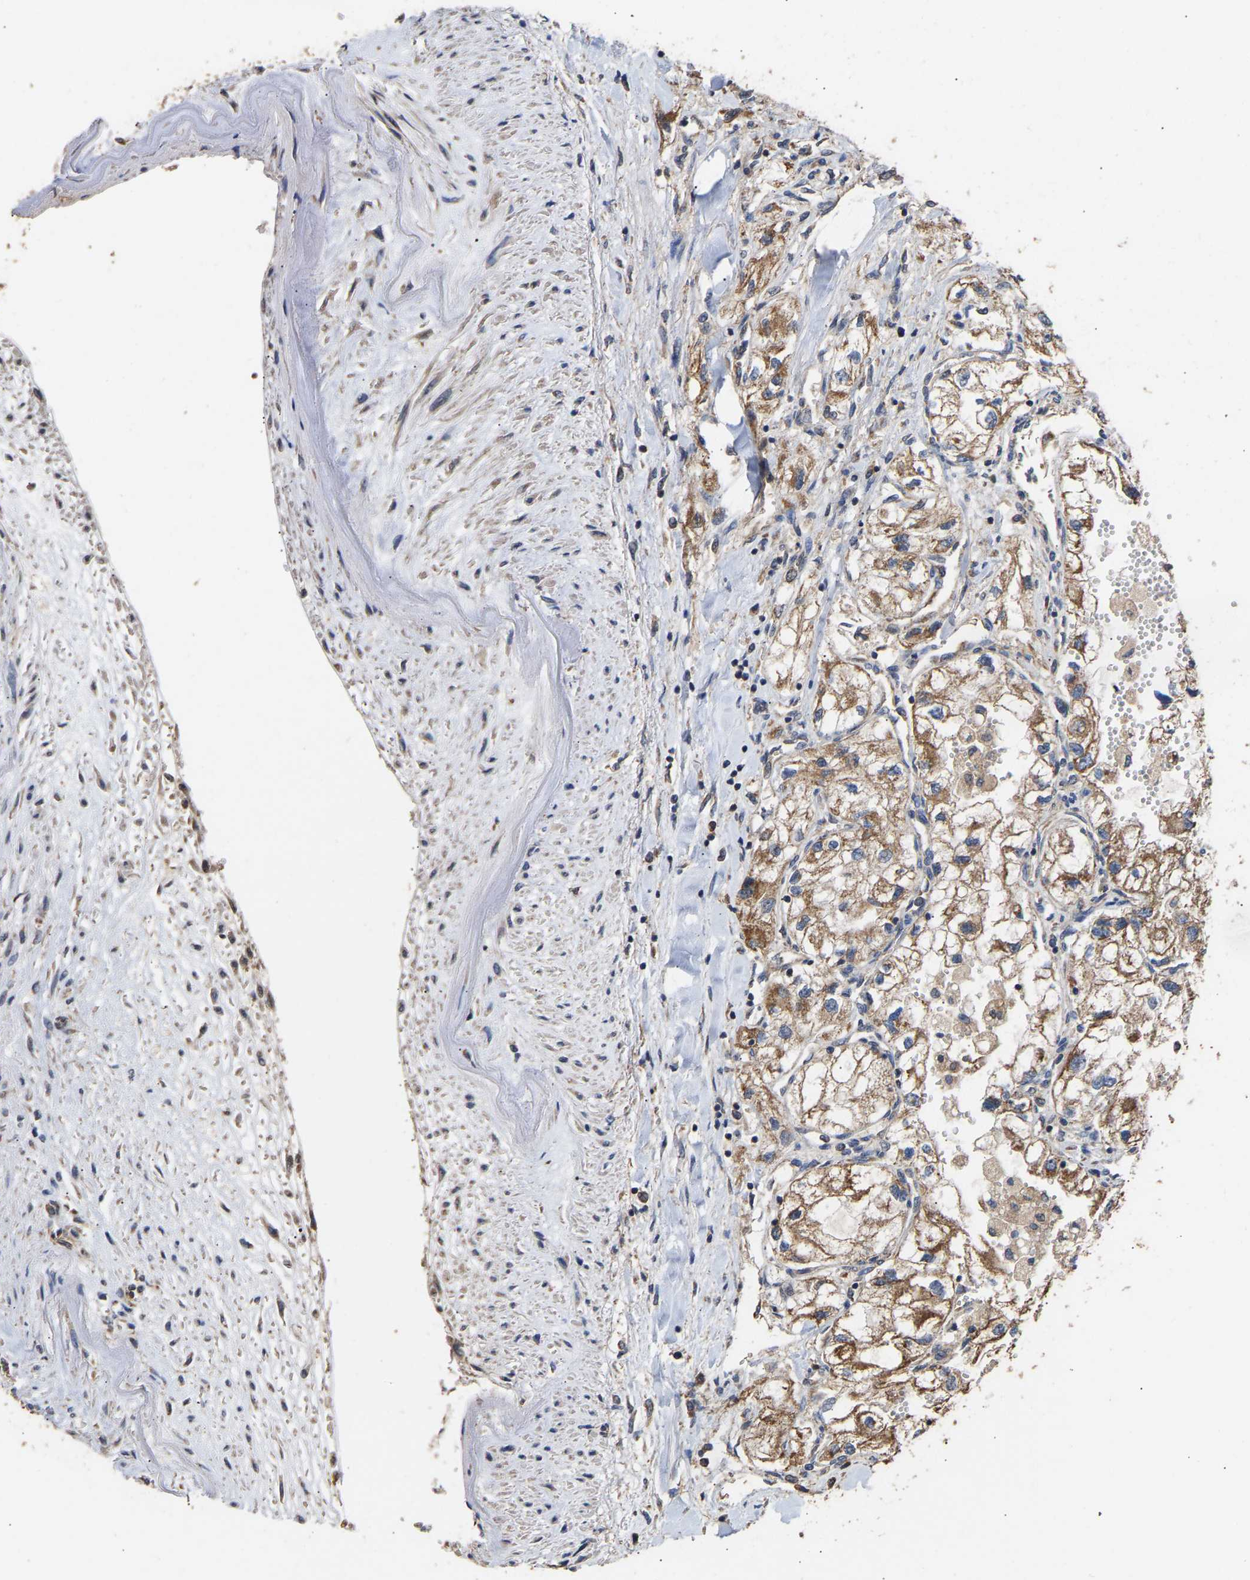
{"staining": {"intensity": "moderate", "quantity": ">75%", "location": "cytoplasmic/membranous"}, "tissue": "renal cancer", "cell_type": "Tumor cells", "image_type": "cancer", "snomed": [{"axis": "morphology", "description": "Adenocarcinoma, NOS"}, {"axis": "topography", "description": "Kidney"}], "caption": "A histopathology image of human renal adenocarcinoma stained for a protein displays moderate cytoplasmic/membranous brown staining in tumor cells. Nuclei are stained in blue.", "gene": "ZNF26", "patient": {"sex": "female", "age": 70}}